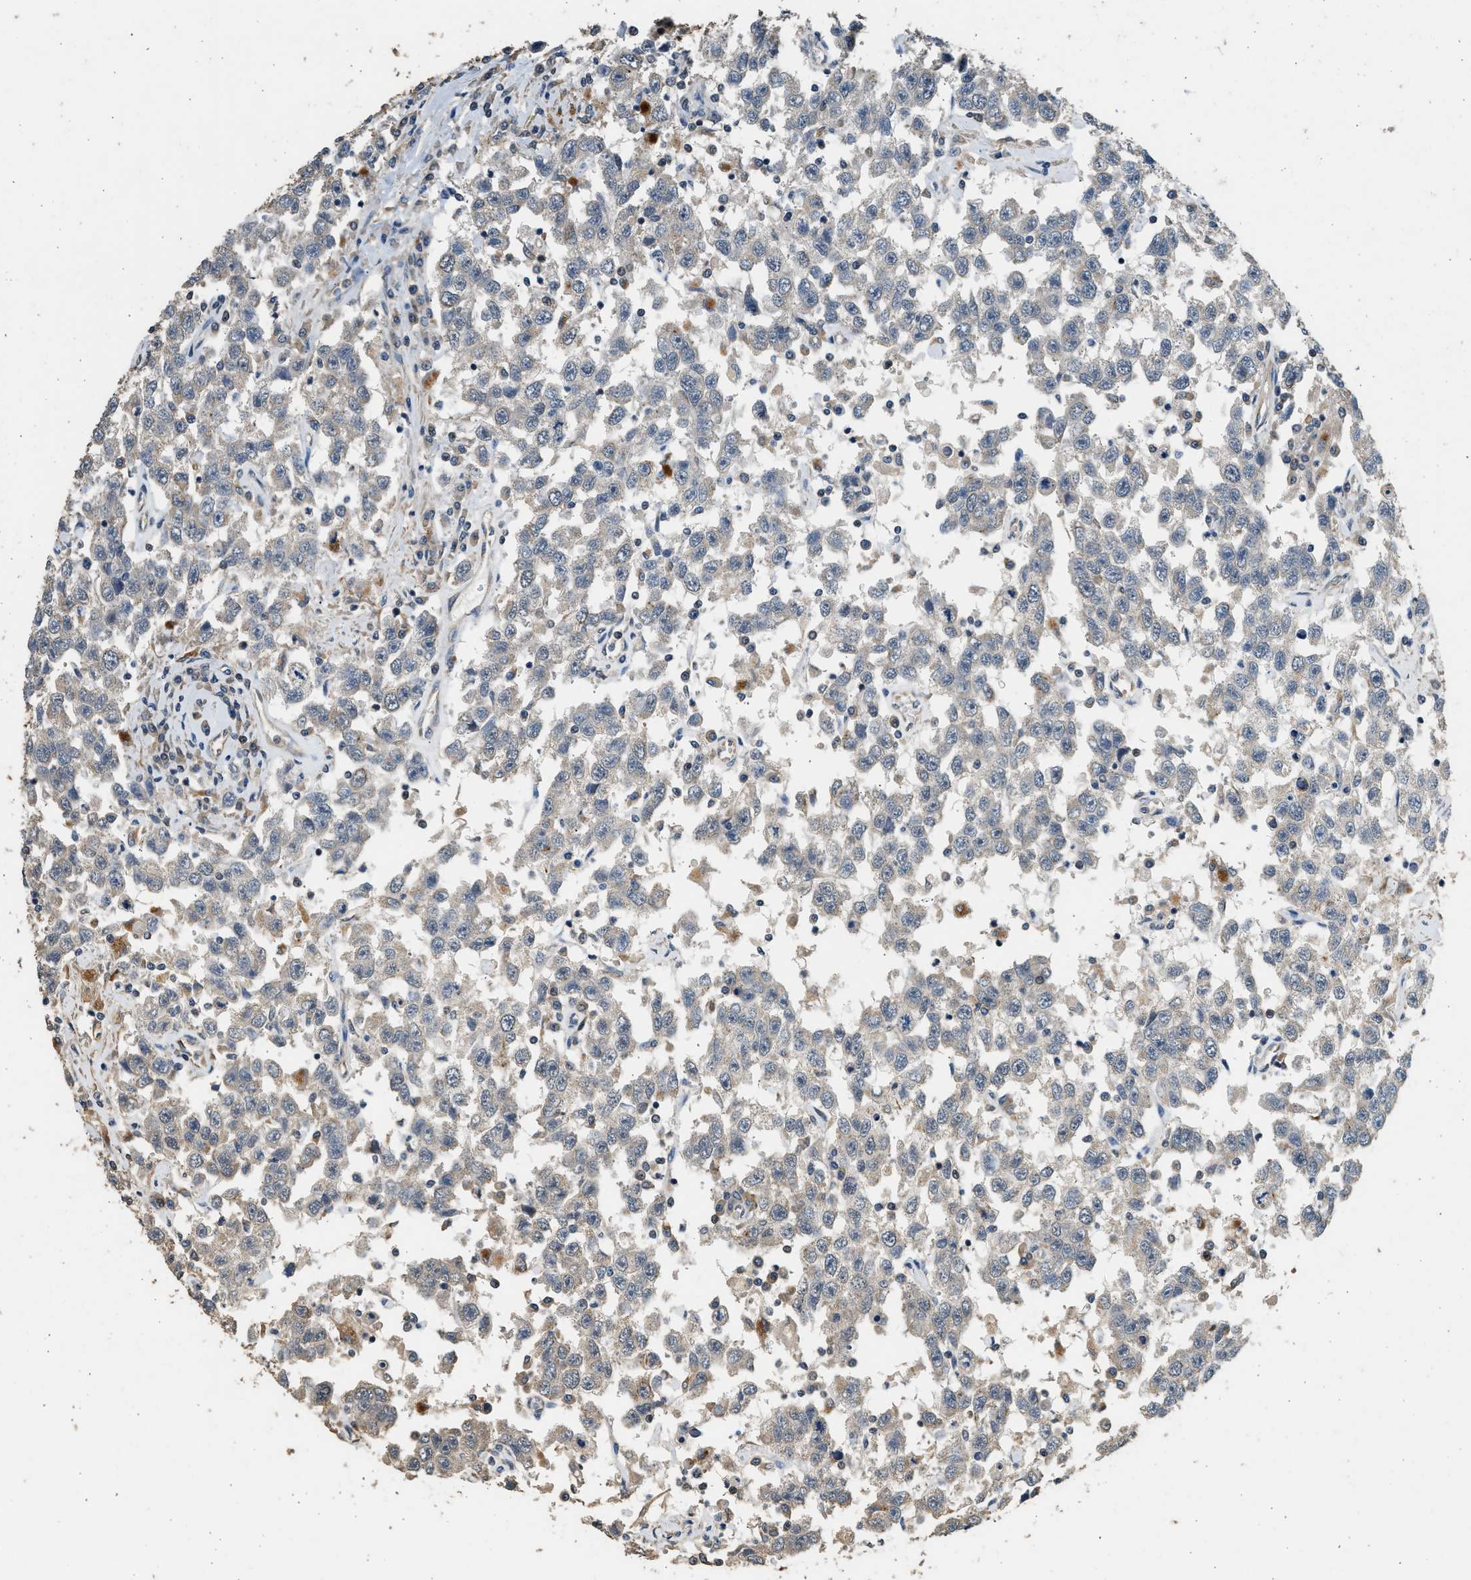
{"staining": {"intensity": "negative", "quantity": "none", "location": "none"}, "tissue": "testis cancer", "cell_type": "Tumor cells", "image_type": "cancer", "snomed": [{"axis": "morphology", "description": "Seminoma, NOS"}, {"axis": "topography", "description": "Testis"}], "caption": "The image exhibits no staining of tumor cells in testis cancer.", "gene": "PCLO", "patient": {"sex": "male", "age": 41}}